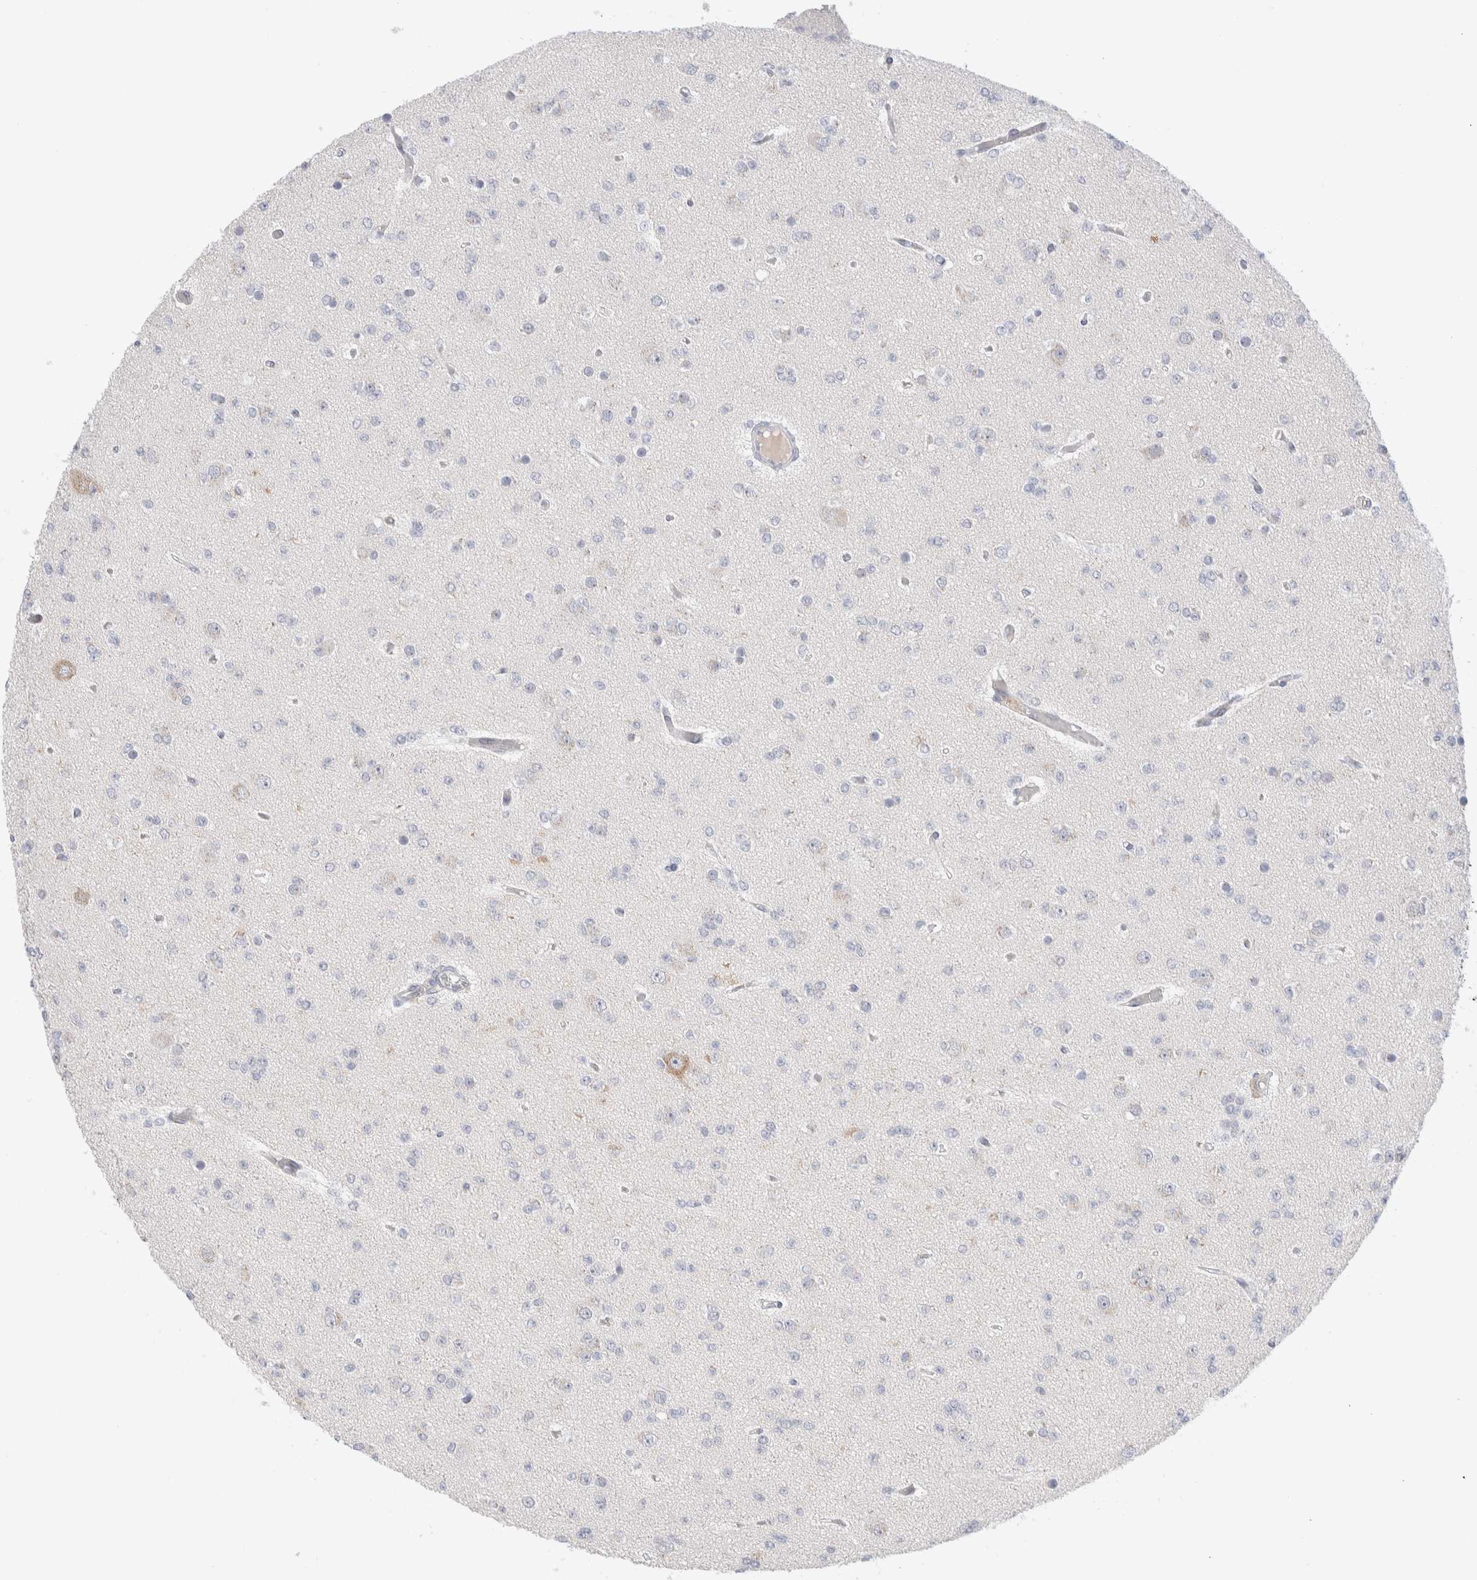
{"staining": {"intensity": "negative", "quantity": "none", "location": "none"}, "tissue": "glioma", "cell_type": "Tumor cells", "image_type": "cancer", "snomed": [{"axis": "morphology", "description": "Glioma, malignant, Low grade"}, {"axis": "topography", "description": "Brain"}], "caption": "A histopathology image of glioma stained for a protein reveals no brown staining in tumor cells.", "gene": "C1orf112", "patient": {"sex": "female", "age": 22}}